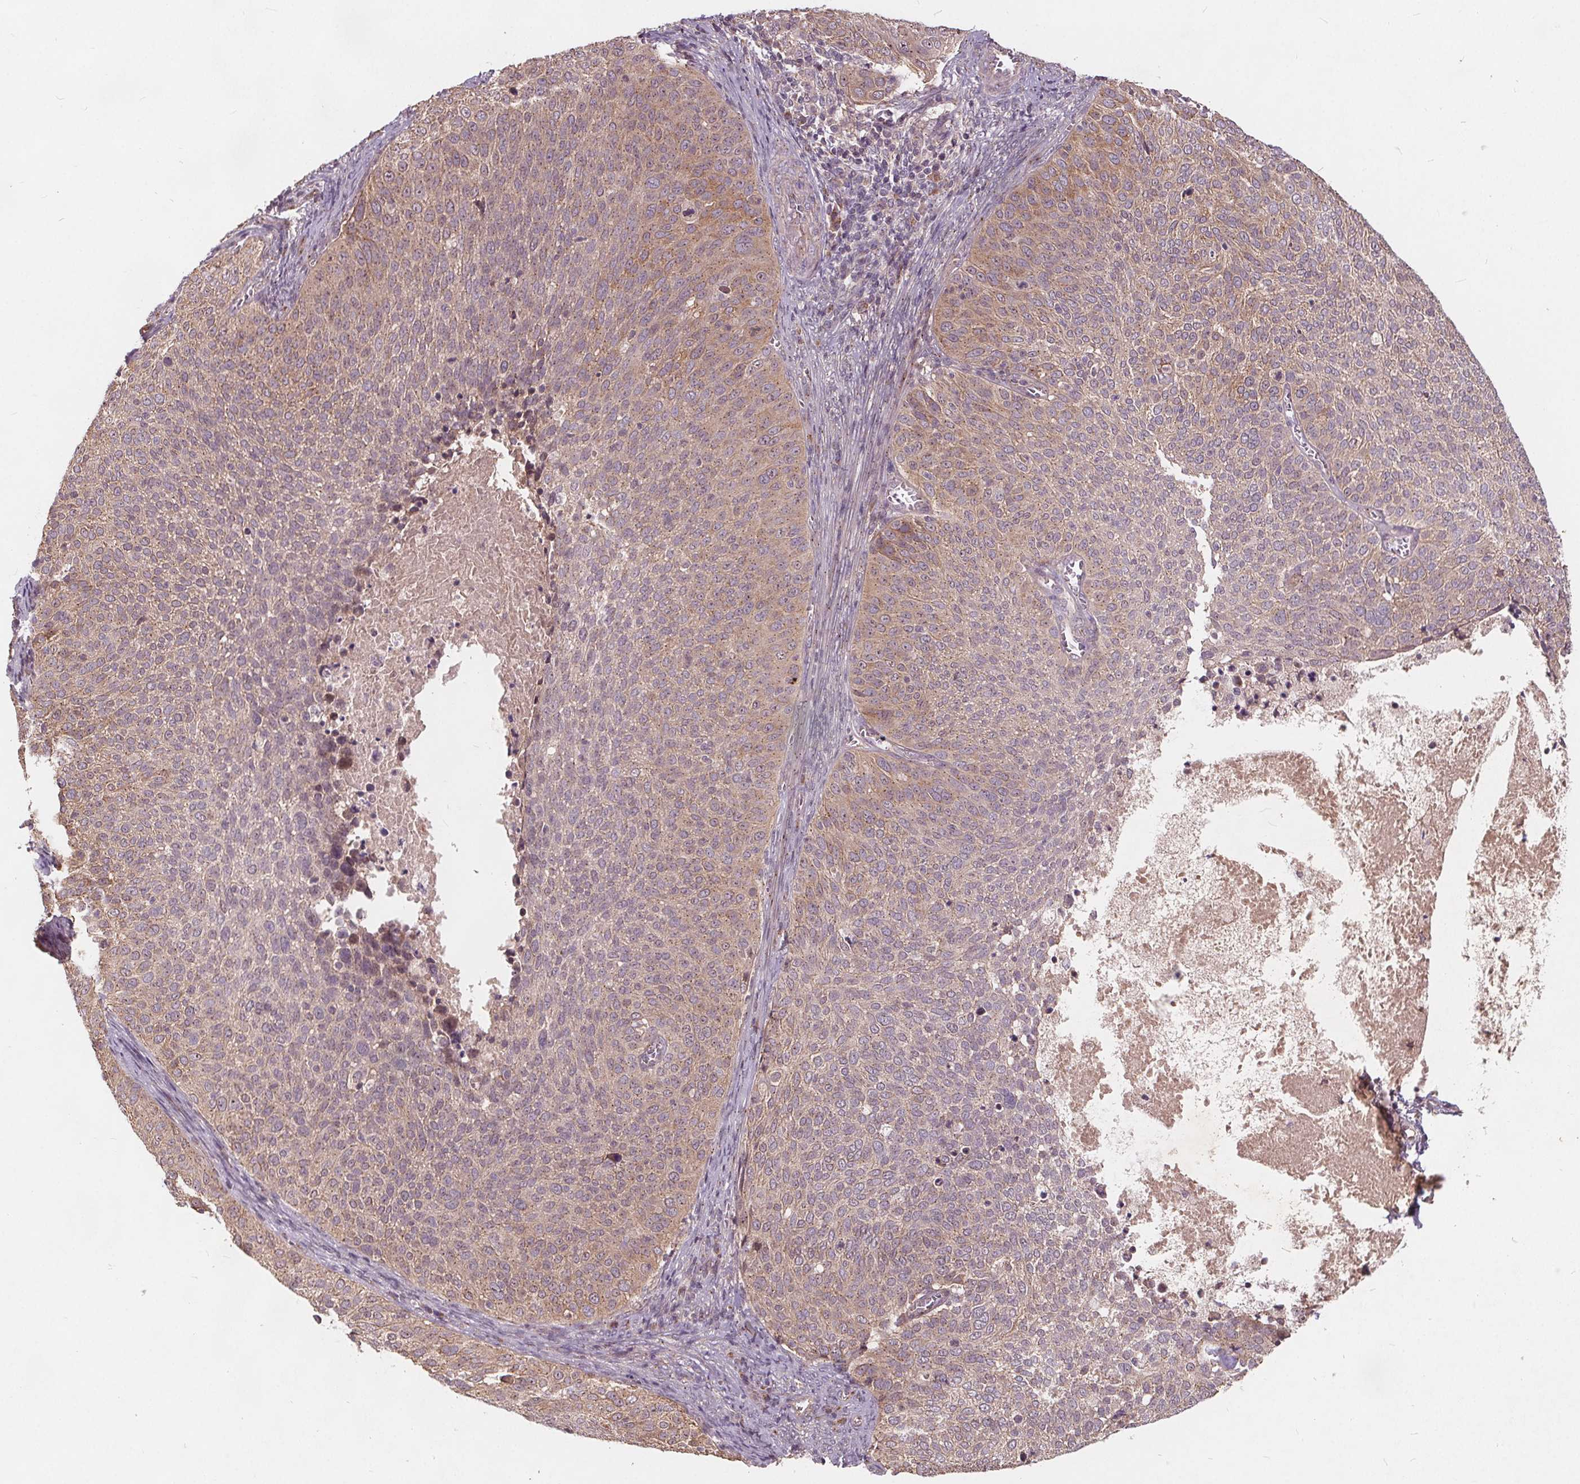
{"staining": {"intensity": "weak", "quantity": "<25%", "location": "cytoplasmic/membranous"}, "tissue": "cervical cancer", "cell_type": "Tumor cells", "image_type": "cancer", "snomed": [{"axis": "morphology", "description": "Squamous cell carcinoma, NOS"}, {"axis": "topography", "description": "Cervix"}], "caption": "There is no significant positivity in tumor cells of cervical cancer.", "gene": "CSNK1G2", "patient": {"sex": "female", "age": 39}}